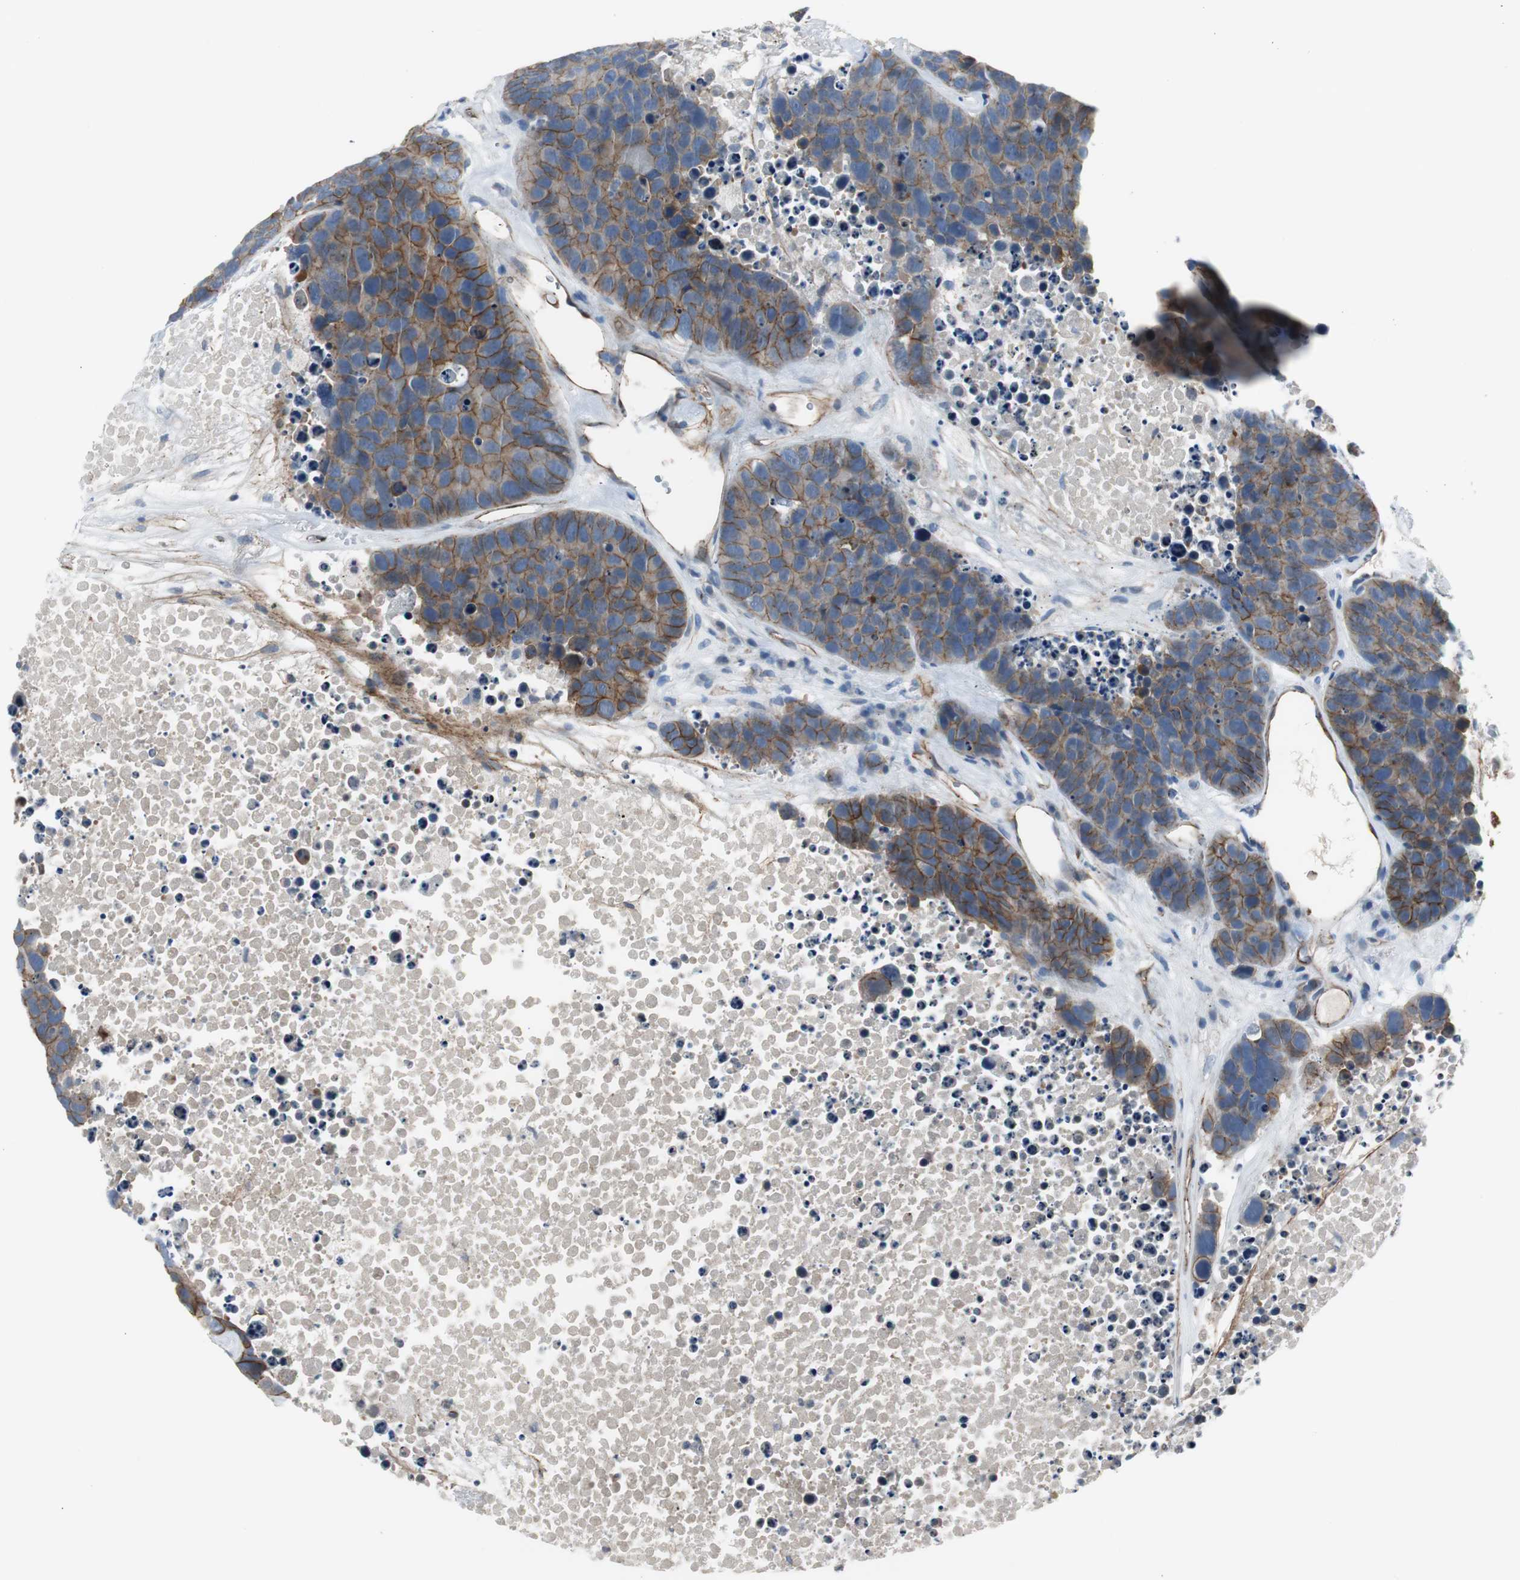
{"staining": {"intensity": "strong", "quantity": ">75%", "location": "cytoplasmic/membranous"}, "tissue": "carcinoid", "cell_type": "Tumor cells", "image_type": "cancer", "snomed": [{"axis": "morphology", "description": "Carcinoid, malignant, NOS"}, {"axis": "topography", "description": "Lung"}], "caption": "High-magnification brightfield microscopy of carcinoid (malignant) stained with DAB (brown) and counterstained with hematoxylin (blue). tumor cells exhibit strong cytoplasmic/membranous staining is seen in approximately>75% of cells.", "gene": "STXBP4", "patient": {"sex": "male", "age": 60}}